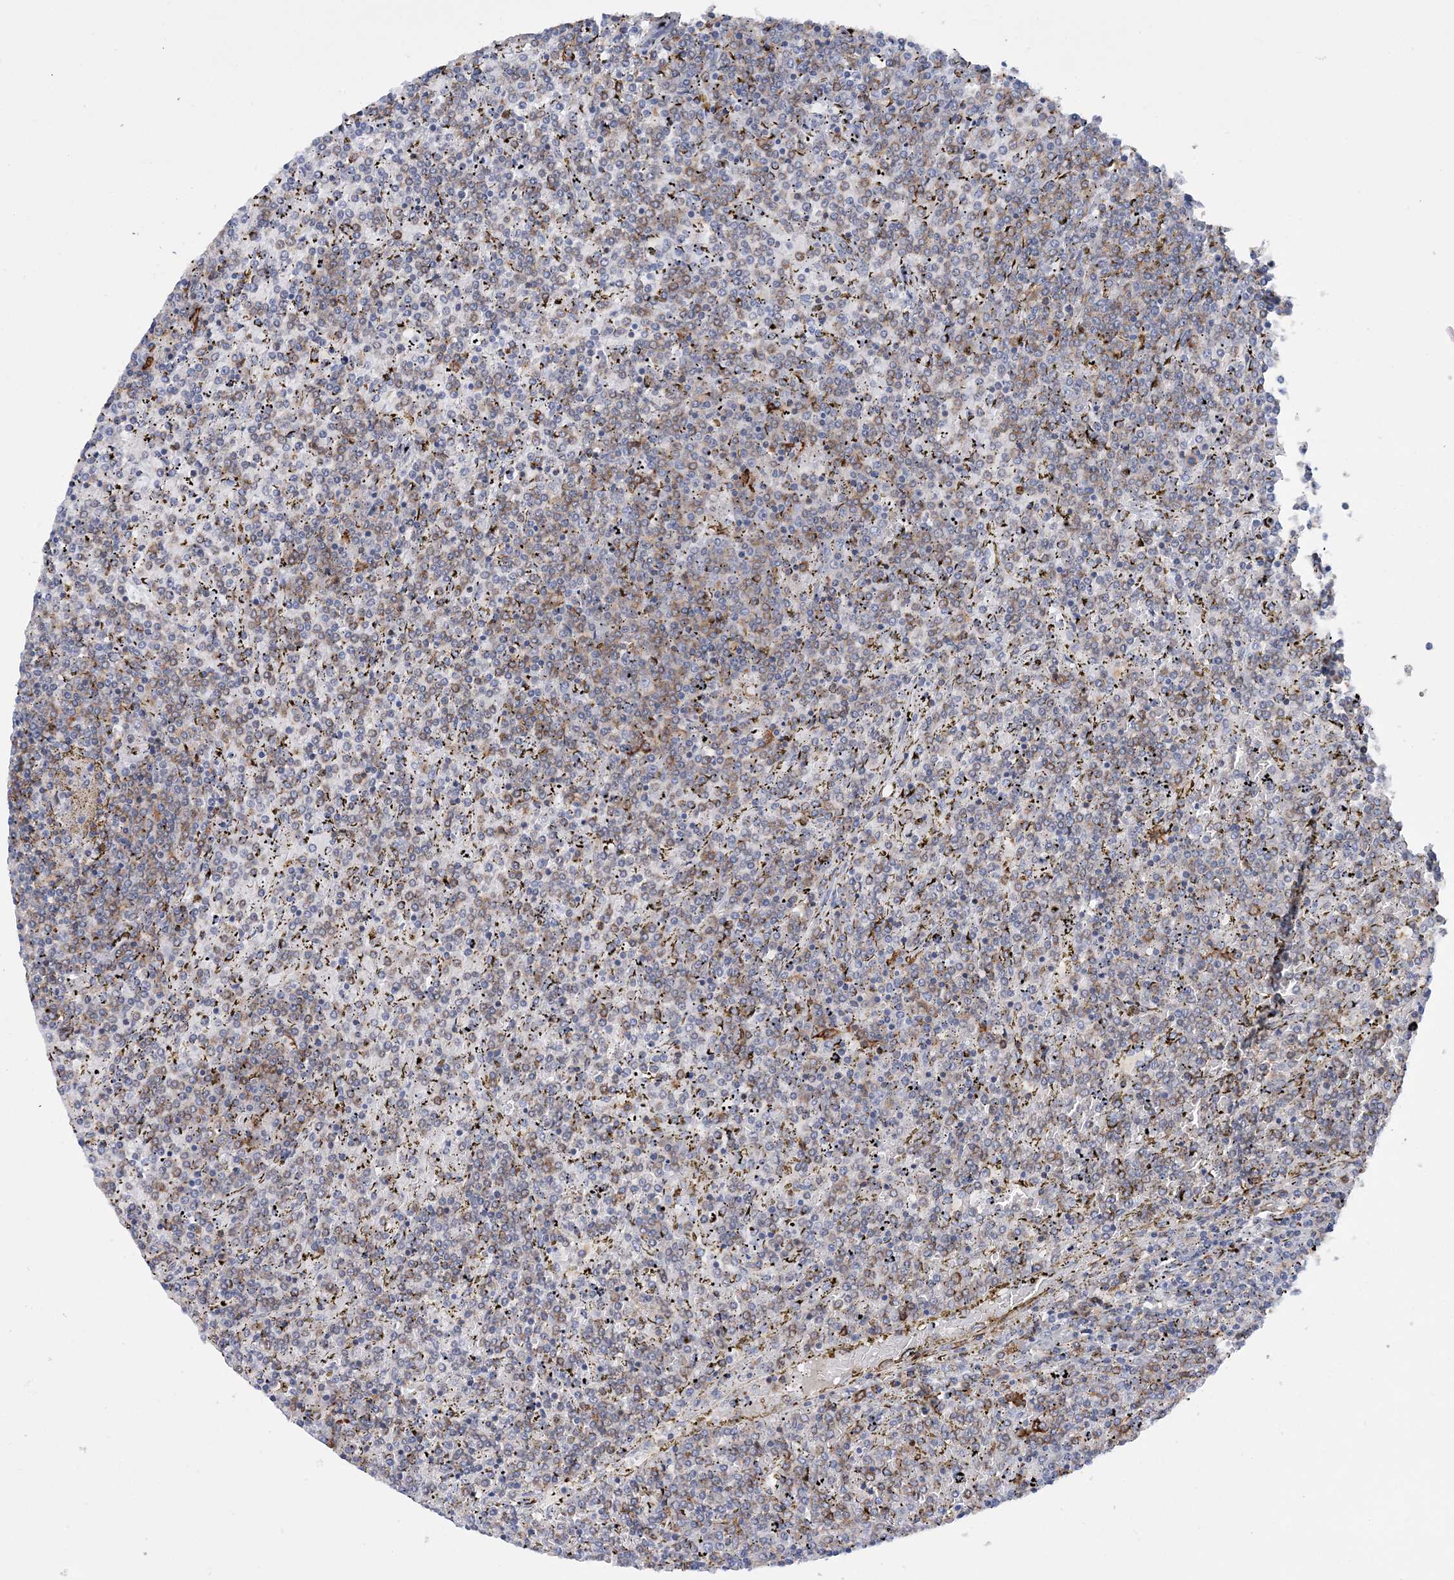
{"staining": {"intensity": "weak", "quantity": "25%-75%", "location": "cytoplasmic/membranous"}, "tissue": "lymphoma", "cell_type": "Tumor cells", "image_type": "cancer", "snomed": [{"axis": "morphology", "description": "Malignant lymphoma, non-Hodgkin's type, Low grade"}, {"axis": "topography", "description": "Spleen"}], "caption": "This is an image of immunohistochemistry staining of lymphoma, which shows weak staining in the cytoplasmic/membranous of tumor cells.", "gene": "PRMT9", "patient": {"sex": "female", "age": 19}}